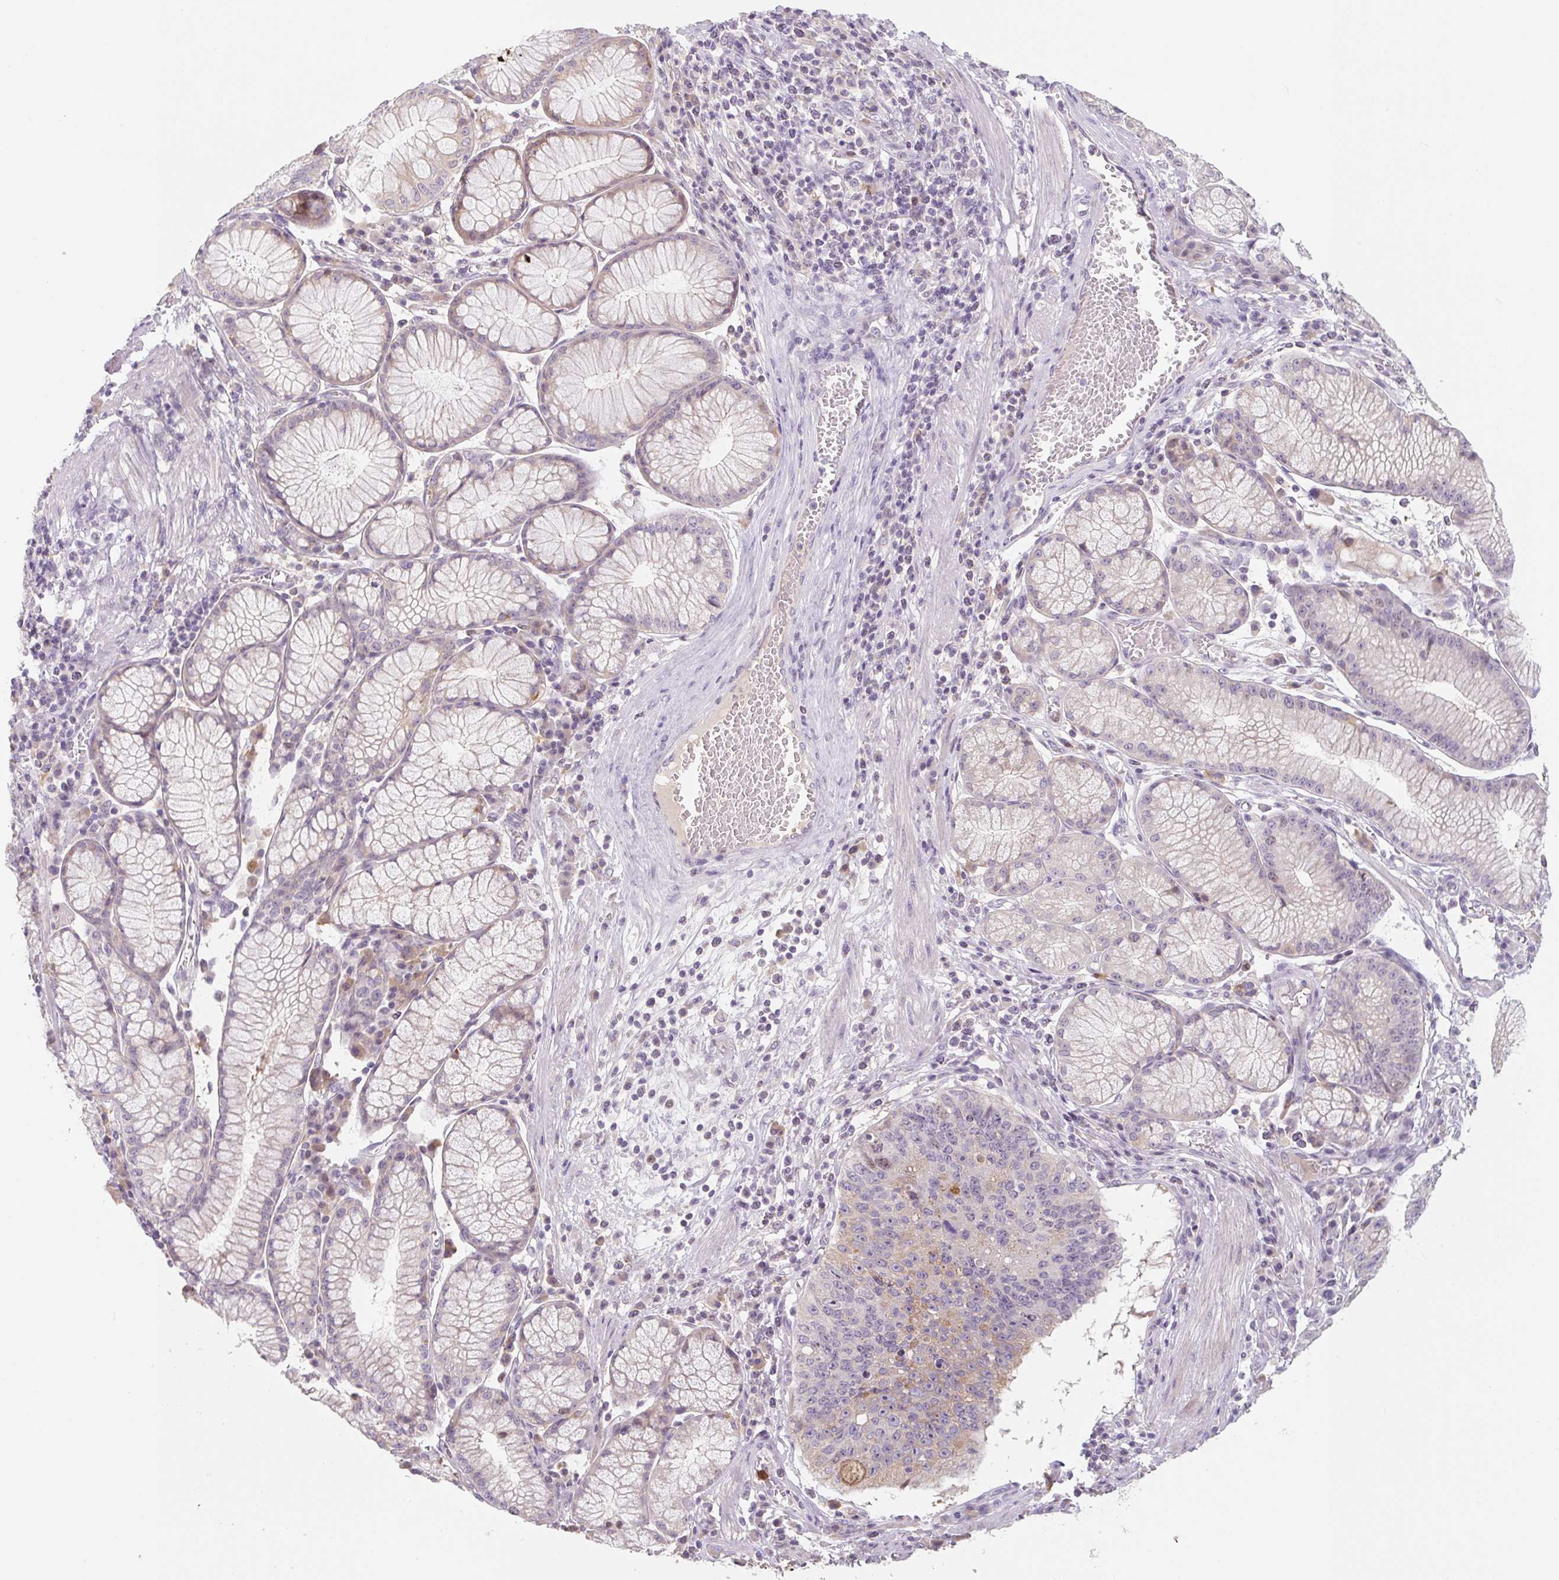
{"staining": {"intensity": "weak", "quantity": "<25%", "location": "nuclear"}, "tissue": "stomach cancer", "cell_type": "Tumor cells", "image_type": "cancer", "snomed": [{"axis": "morphology", "description": "Adenocarcinoma, NOS"}, {"axis": "topography", "description": "Stomach"}], "caption": "Tumor cells are negative for brown protein staining in stomach cancer.", "gene": "MIA2", "patient": {"sex": "male", "age": 59}}